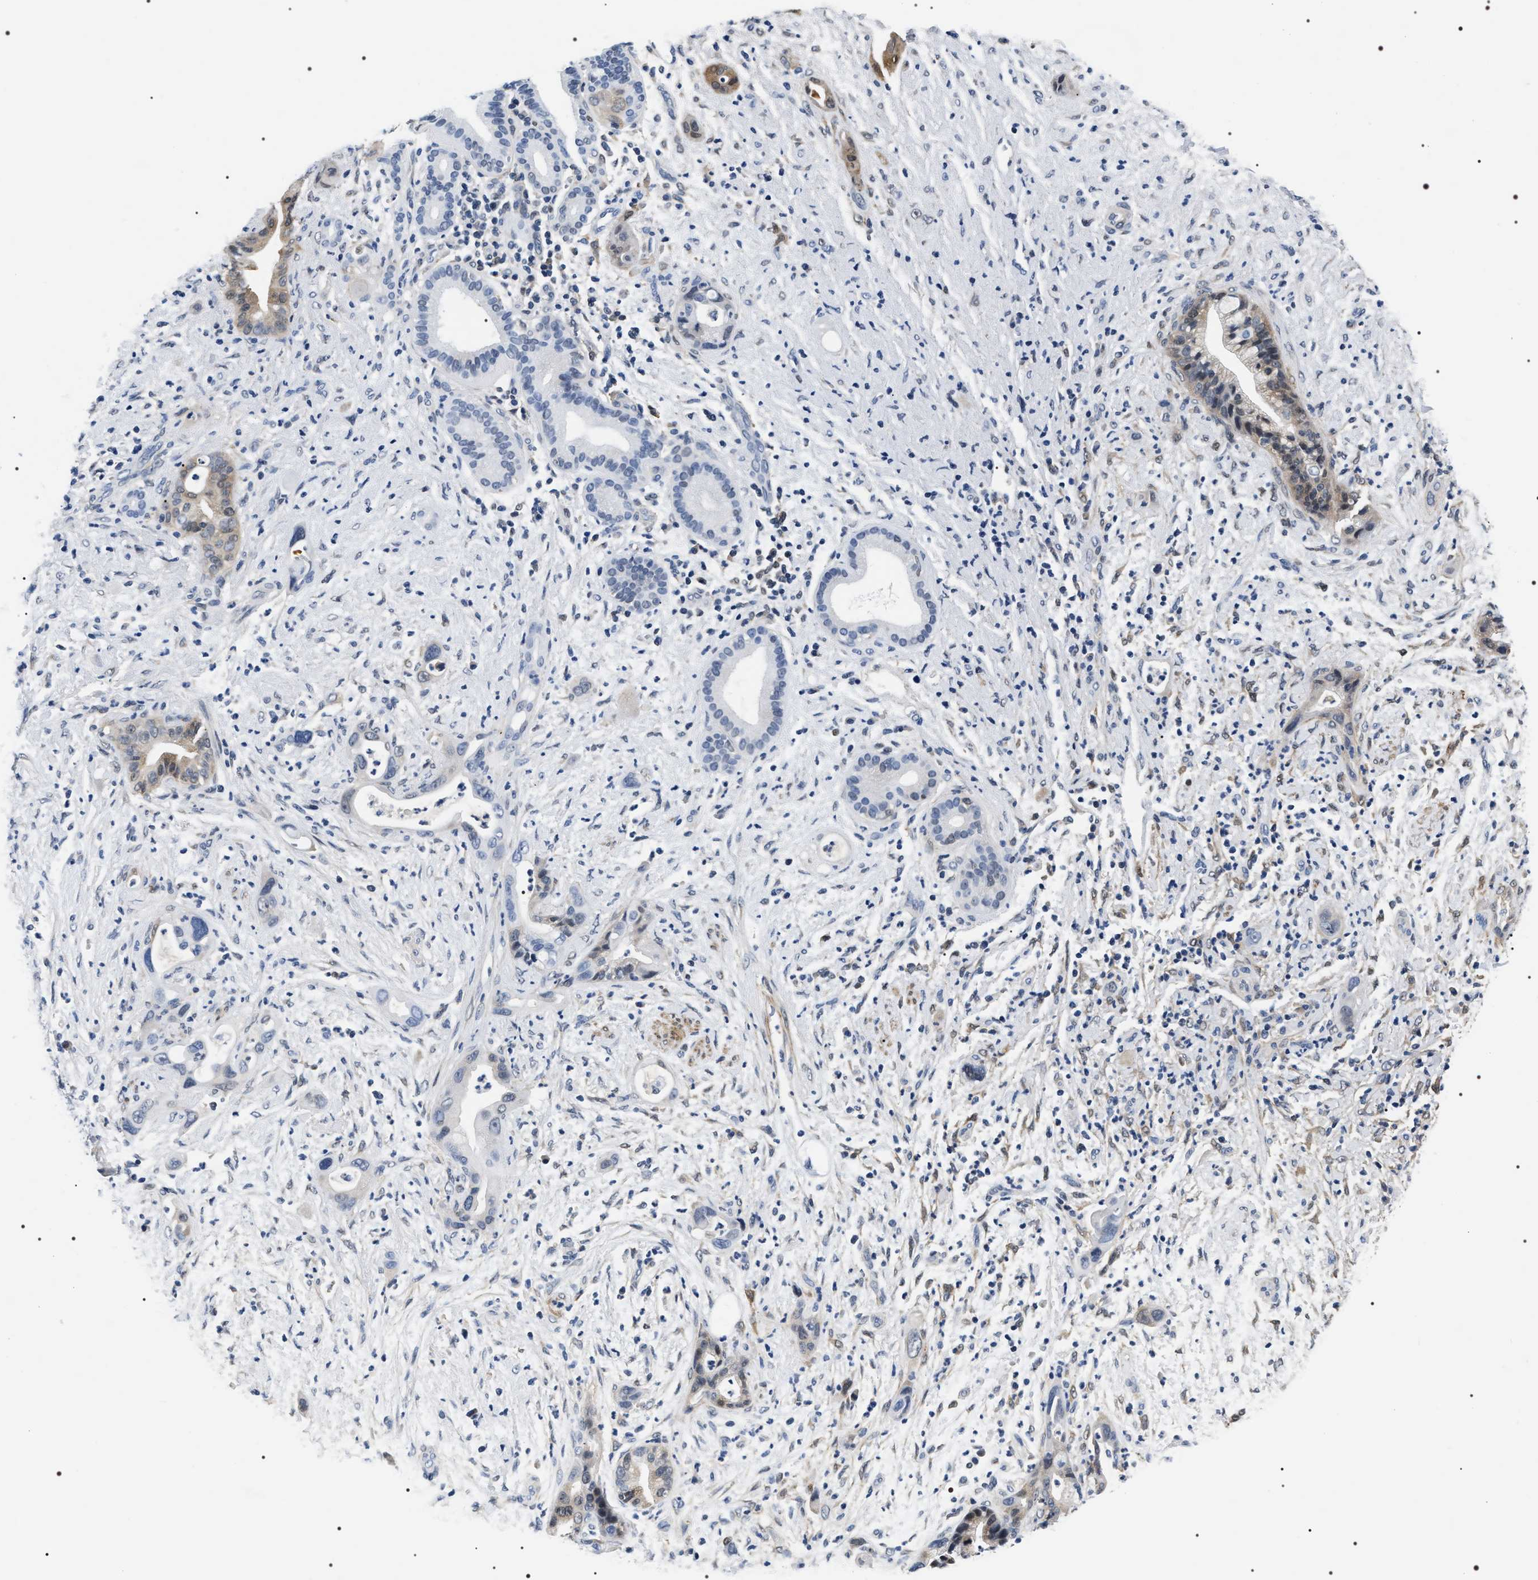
{"staining": {"intensity": "weak", "quantity": "<25%", "location": "cytoplasmic/membranous"}, "tissue": "pancreatic cancer", "cell_type": "Tumor cells", "image_type": "cancer", "snomed": [{"axis": "morphology", "description": "Adenocarcinoma, NOS"}, {"axis": "topography", "description": "Pancreas"}], "caption": "An image of pancreatic cancer stained for a protein shows no brown staining in tumor cells.", "gene": "BAG2", "patient": {"sex": "male", "age": 59}}